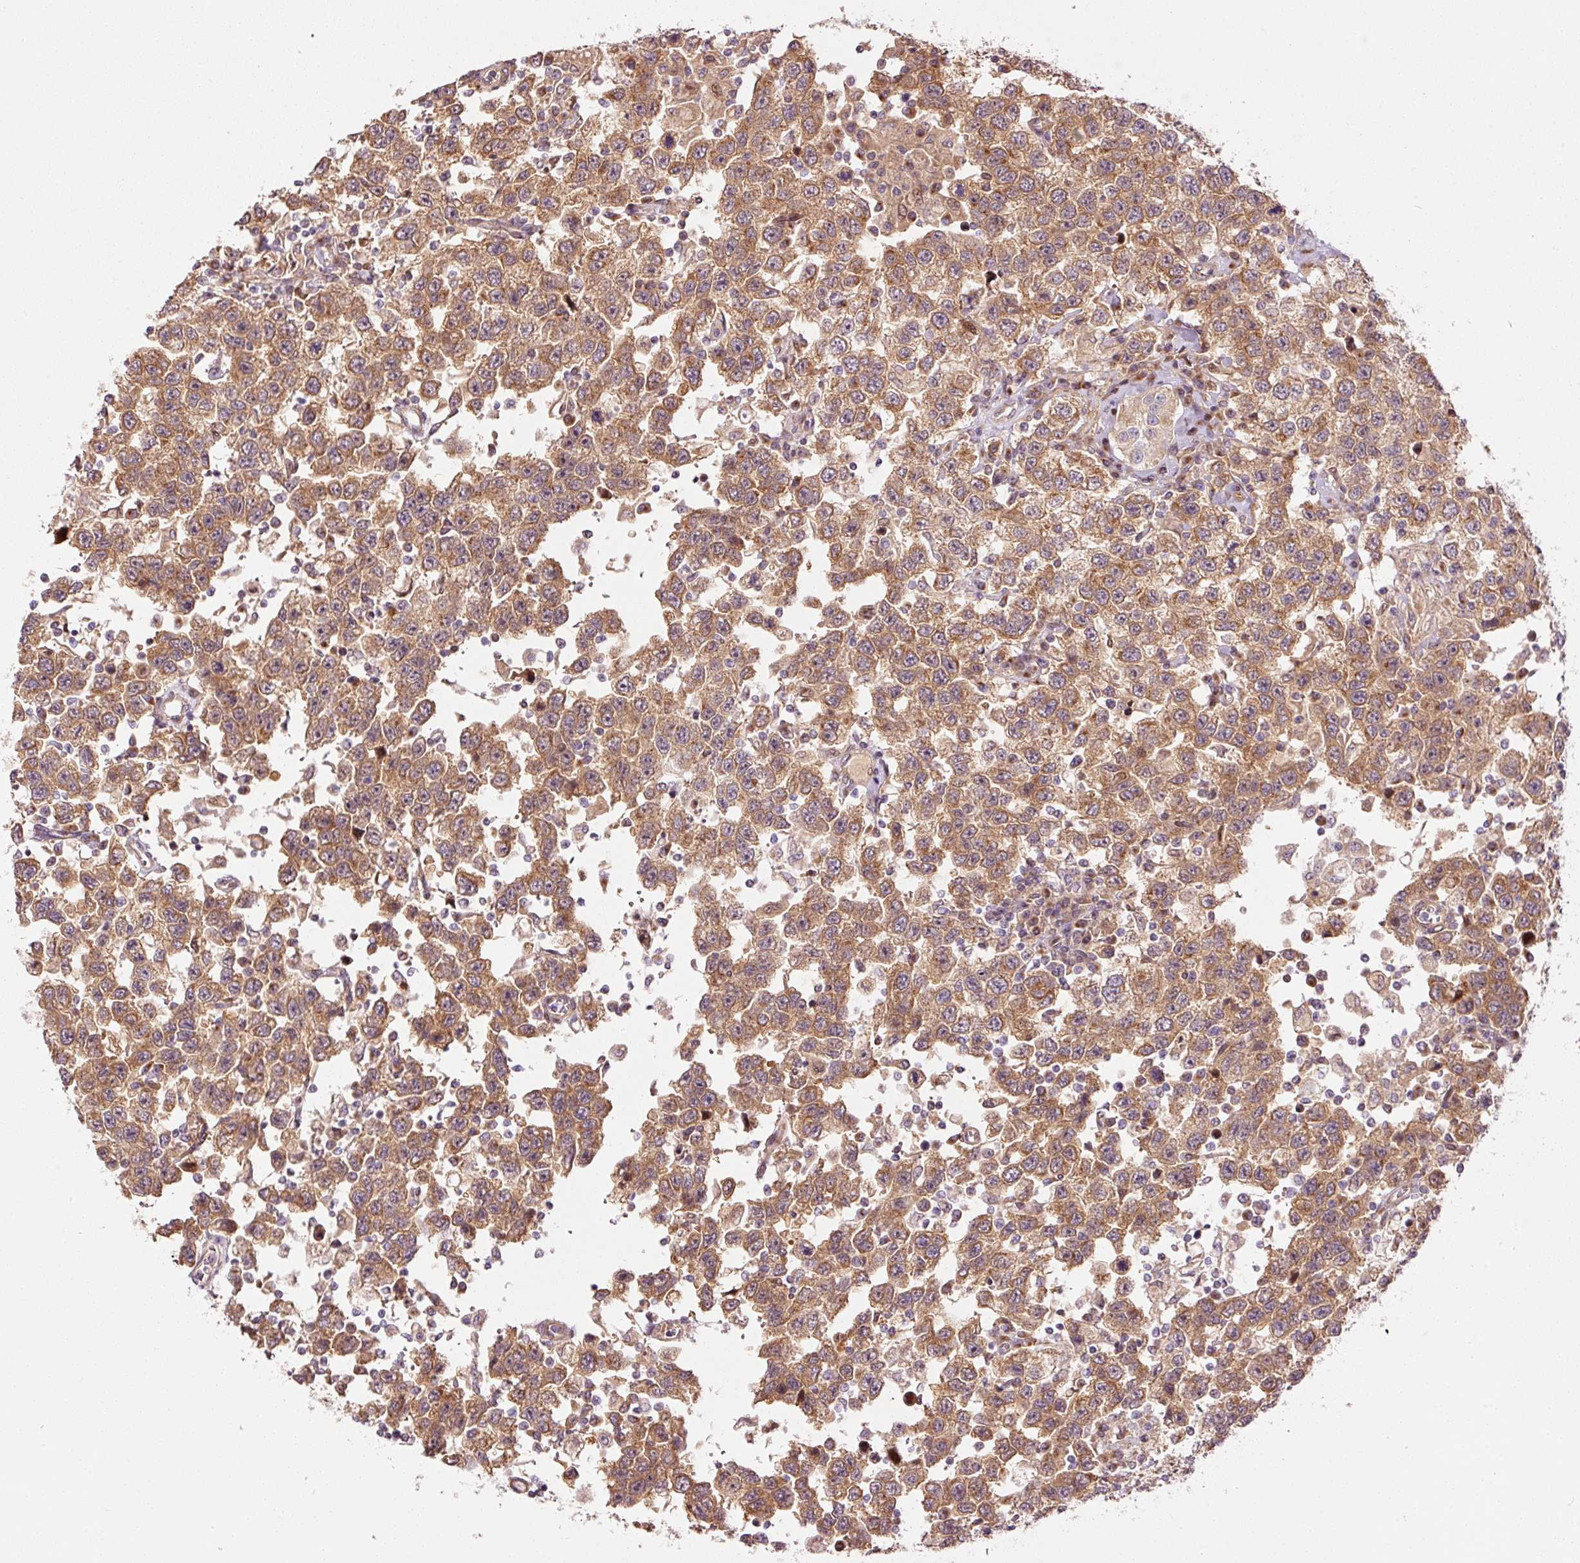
{"staining": {"intensity": "moderate", "quantity": ">75%", "location": "cytoplasmic/membranous"}, "tissue": "testis cancer", "cell_type": "Tumor cells", "image_type": "cancer", "snomed": [{"axis": "morphology", "description": "Seminoma, NOS"}, {"axis": "topography", "description": "Testis"}], "caption": "Testis seminoma stained for a protein demonstrates moderate cytoplasmic/membranous positivity in tumor cells.", "gene": "PPP1R14B", "patient": {"sex": "male", "age": 41}}